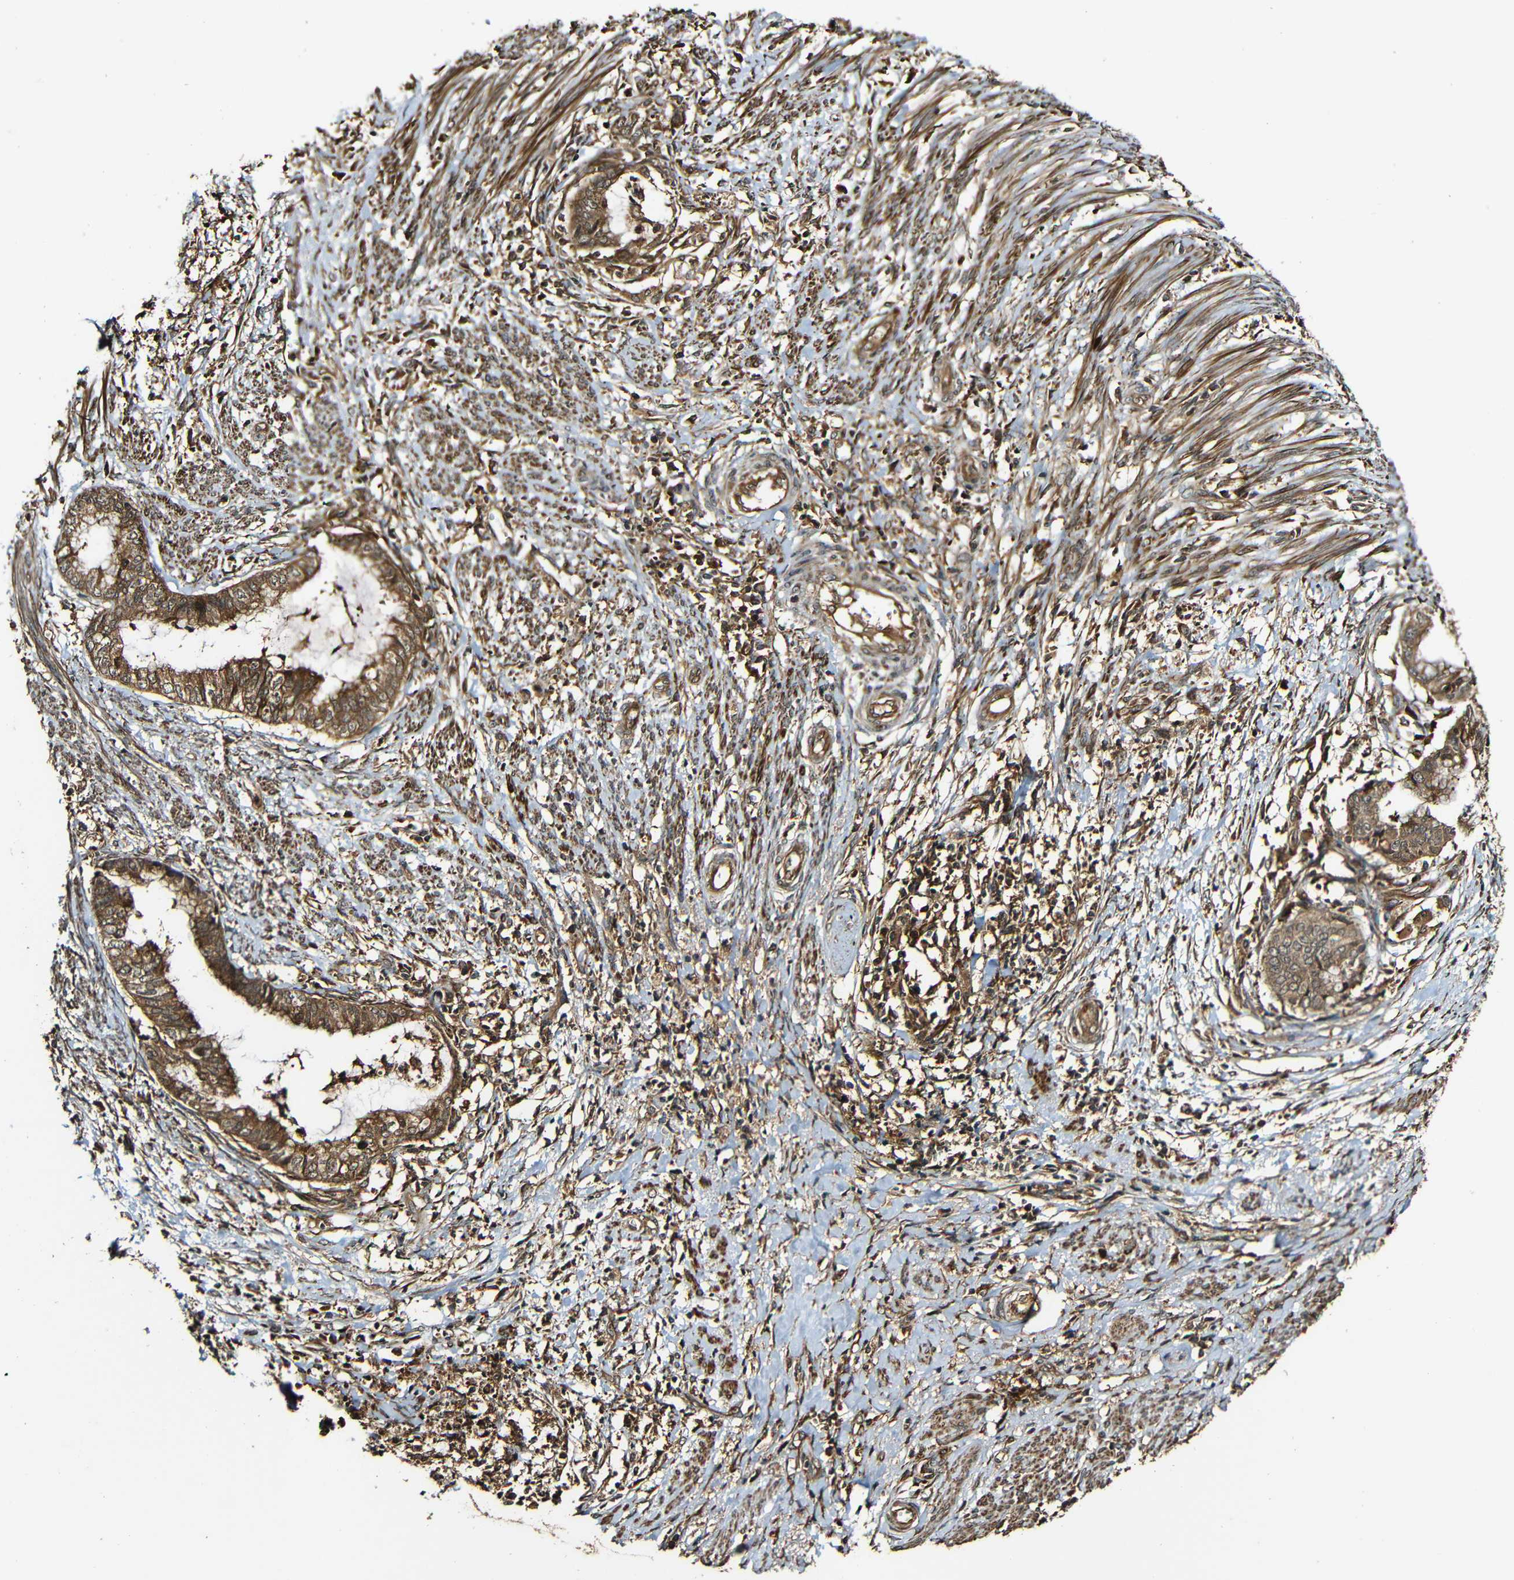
{"staining": {"intensity": "moderate", "quantity": ">75%", "location": "cytoplasmic/membranous"}, "tissue": "endometrial cancer", "cell_type": "Tumor cells", "image_type": "cancer", "snomed": [{"axis": "morphology", "description": "Necrosis, NOS"}, {"axis": "morphology", "description": "Adenocarcinoma, NOS"}, {"axis": "topography", "description": "Endometrium"}], "caption": "The histopathology image exhibits a brown stain indicating the presence of a protein in the cytoplasmic/membranous of tumor cells in endometrial cancer. (brown staining indicates protein expression, while blue staining denotes nuclei).", "gene": "CASP8", "patient": {"sex": "female", "age": 79}}